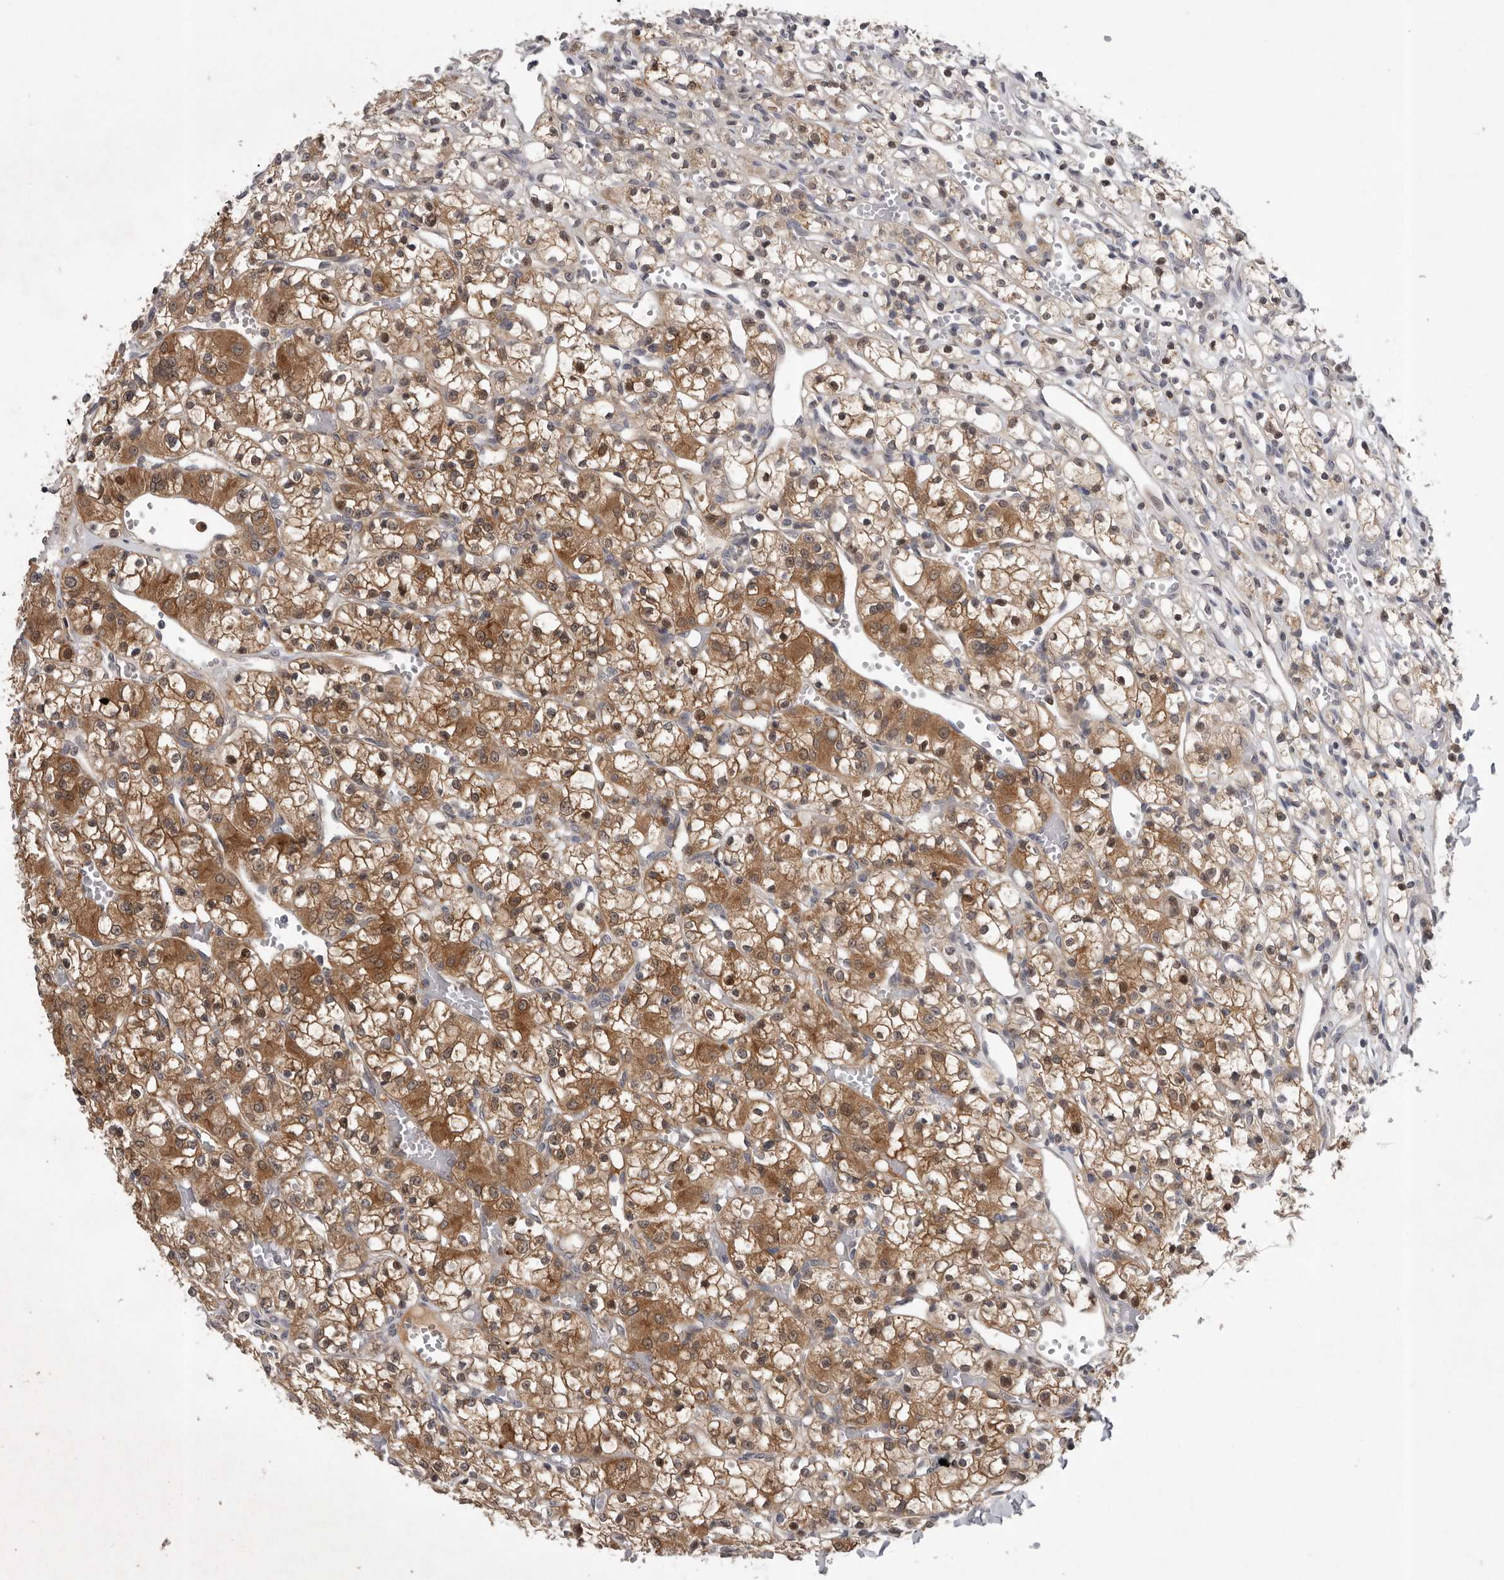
{"staining": {"intensity": "moderate", "quantity": ">75%", "location": "cytoplasmic/membranous"}, "tissue": "renal cancer", "cell_type": "Tumor cells", "image_type": "cancer", "snomed": [{"axis": "morphology", "description": "Adenocarcinoma, NOS"}, {"axis": "topography", "description": "Kidney"}], "caption": "Tumor cells exhibit medium levels of moderate cytoplasmic/membranous staining in approximately >75% of cells in renal cancer.", "gene": "RALGPS2", "patient": {"sex": "female", "age": 59}}